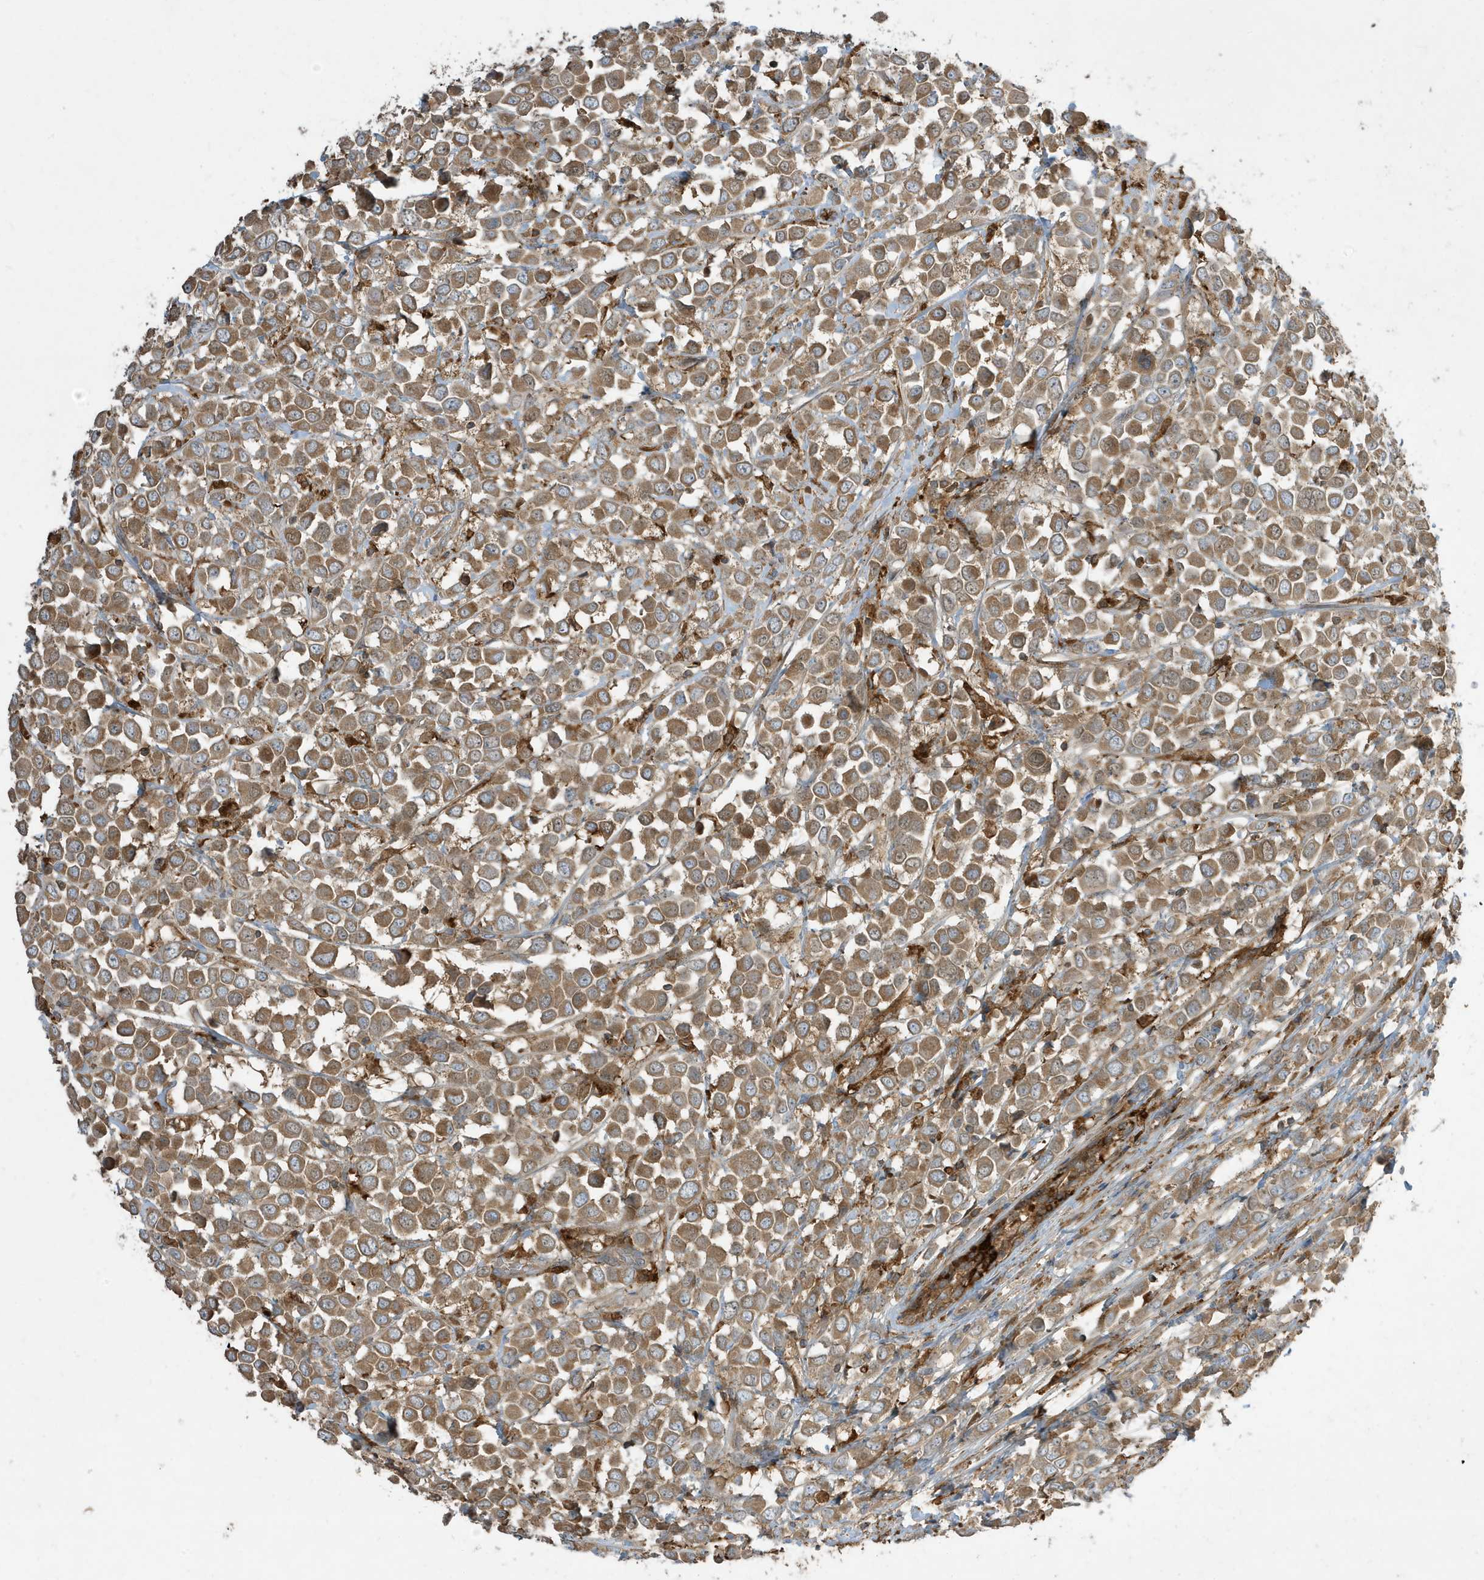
{"staining": {"intensity": "moderate", "quantity": ">75%", "location": "cytoplasmic/membranous"}, "tissue": "breast cancer", "cell_type": "Tumor cells", "image_type": "cancer", "snomed": [{"axis": "morphology", "description": "Duct carcinoma"}, {"axis": "topography", "description": "Breast"}], "caption": "An immunohistochemistry (IHC) photomicrograph of tumor tissue is shown. Protein staining in brown shows moderate cytoplasmic/membranous positivity in invasive ductal carcinoma (breast) within tumor cells. (Stains: DAB in brown, nuclei in blue, Microscopy: brightfield microscopy at high magnification).", "gene": "ABTB1", "patient": {"sex": "female", "age": 61}}